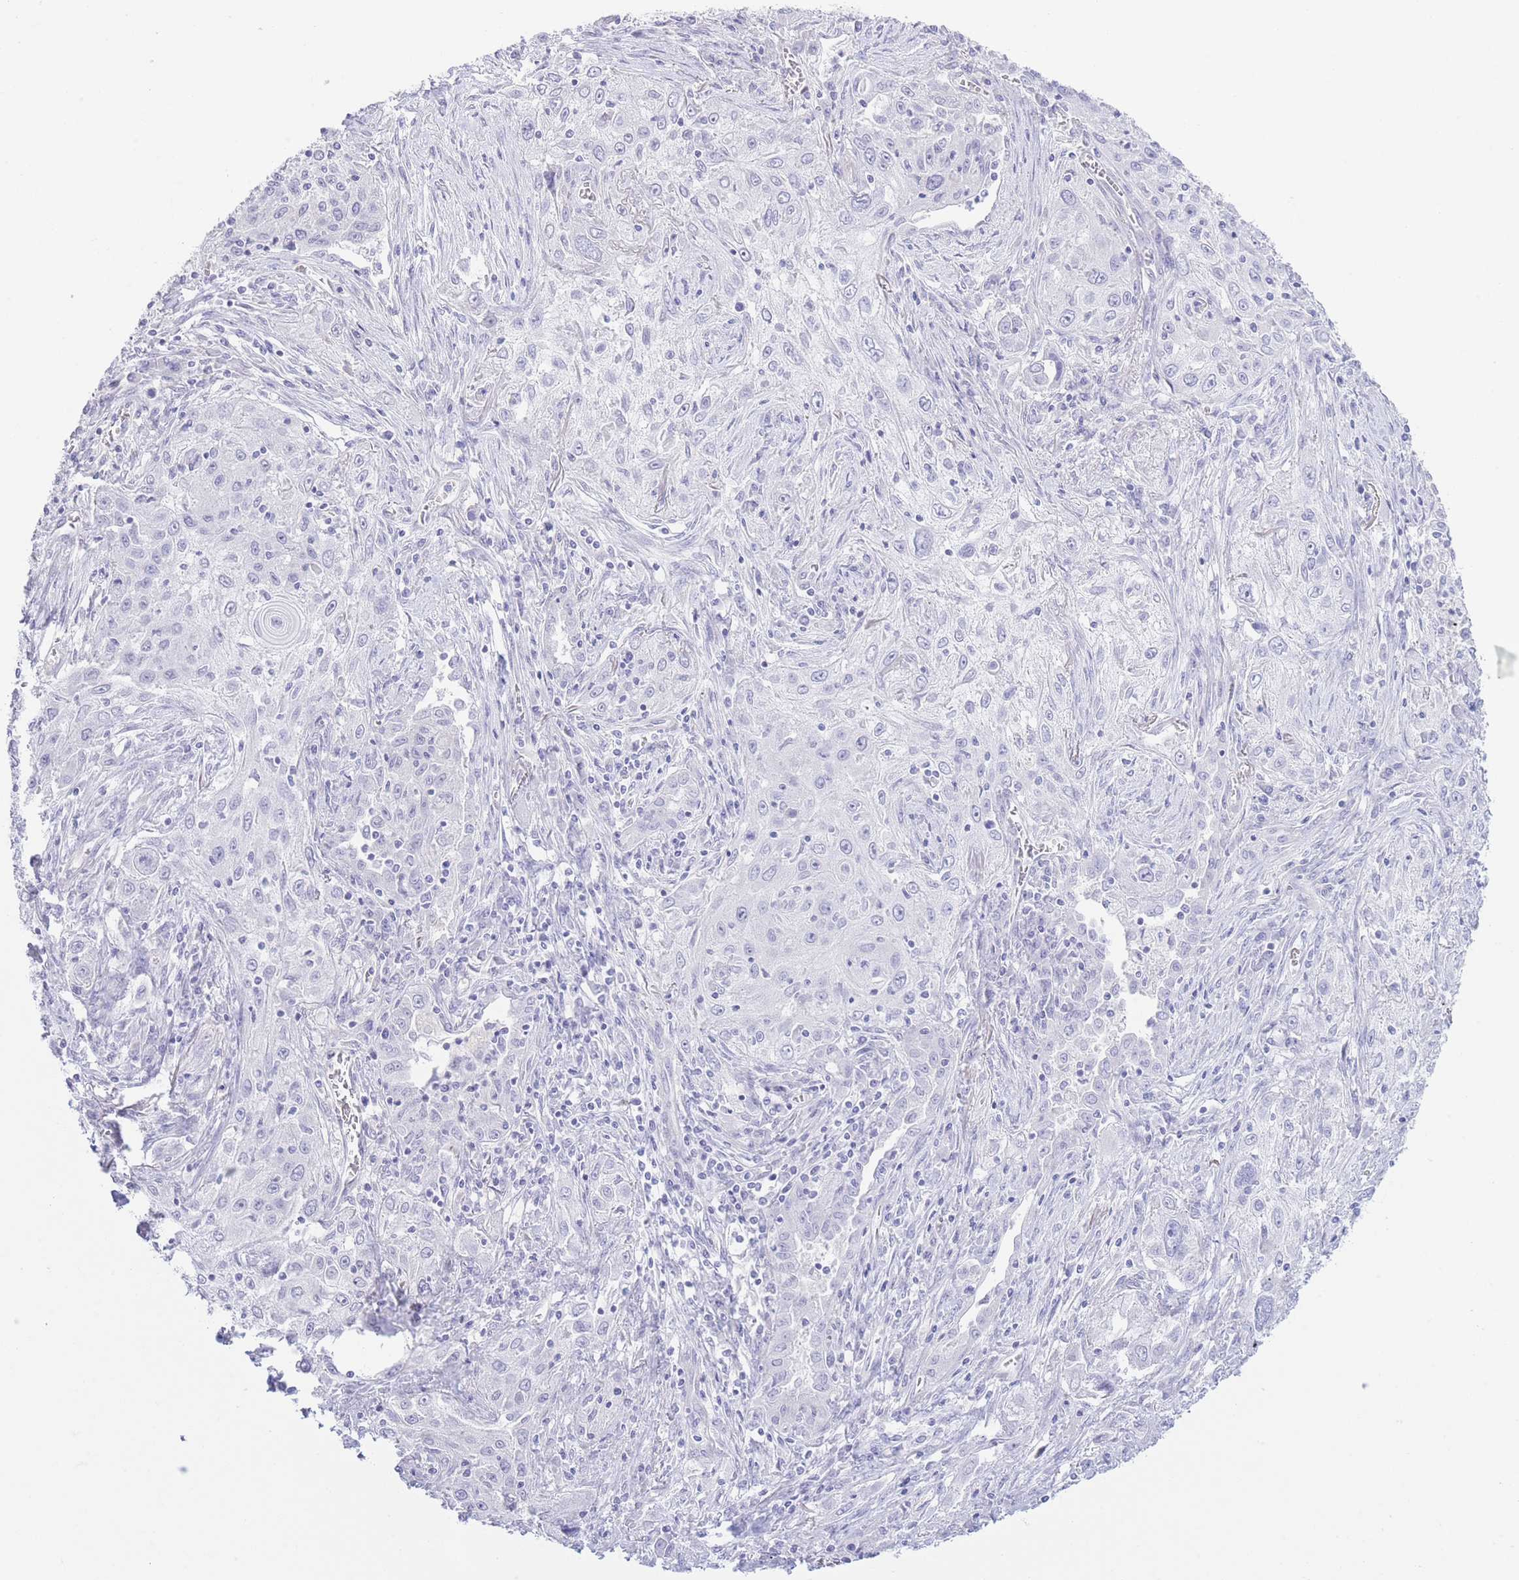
{"staining": {"intensity": "negative", "quantity": "none", "location": "none"}, "tissue": "lung cancer", "cell_type": "Tumor cells", "image_type": "cancer", "snomed": [{"axis": "morphology", "description": "Squamous cell carcinoma, NOS"}, {"axis": "topography", "description": "Lung"}], "caption": "Lung cancer (squamous cell carcinoma) was stained to show a protein in brown. There is no significant staining in tumor cells.", "gene": "PKLR", "patient": {"sex": "female", "age": 69}}